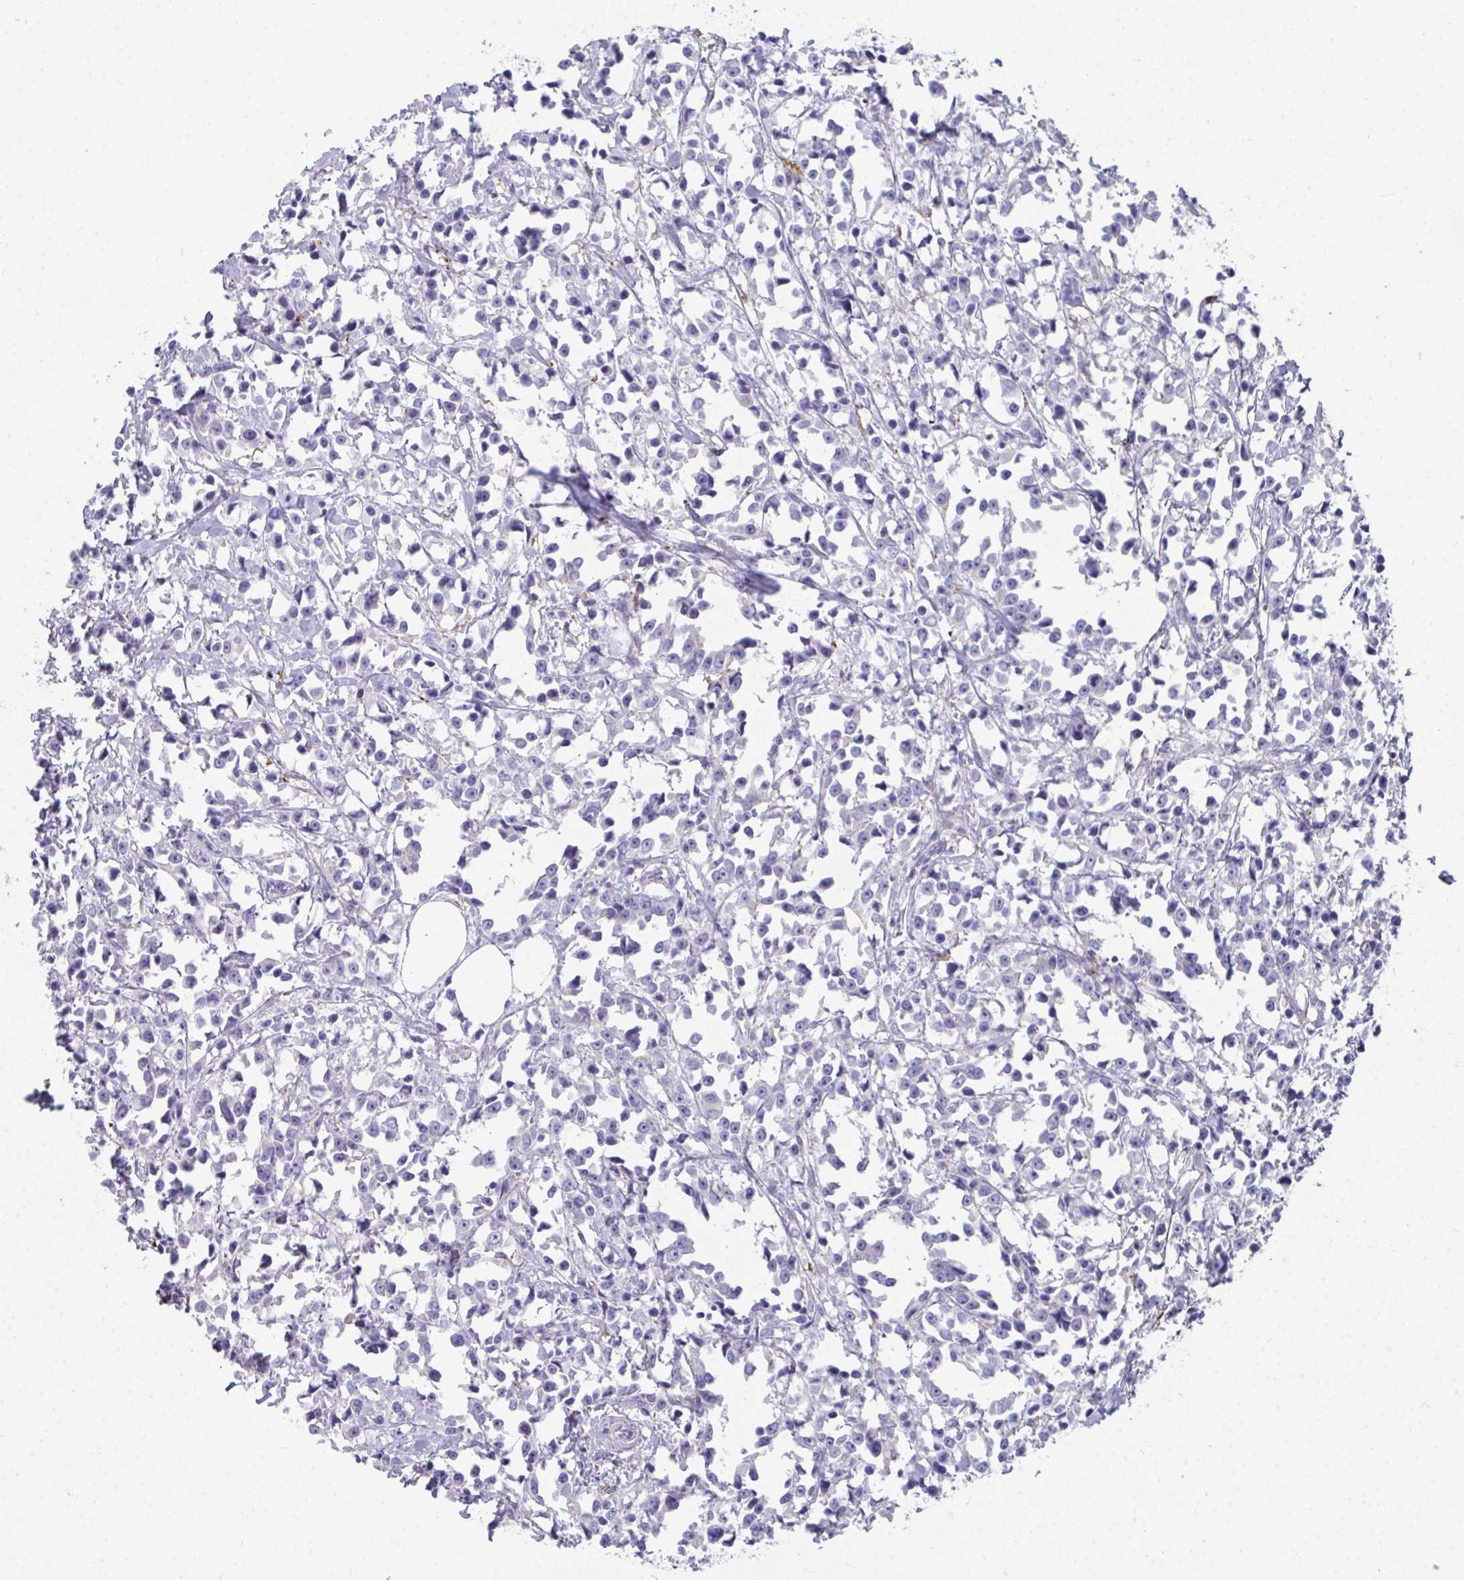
{"staining": {"intensity": "negative", "quantity": "none", "location": "none"}, "tissue": "breast cancer", "cell_type": "Tumor cells", "image_type": "cancer", "snomed": [{"axis": "morphology", "description": "Duct carcinoma"}, {"axis": "topography", "description": "Breast"}], "caption": "Immunohistochemical staining of human breast intraductal carcinoma demonstrates no significant staining in tumor cells.", "gene": "CD163", "patient": {"sex": "female", "age": 80}}